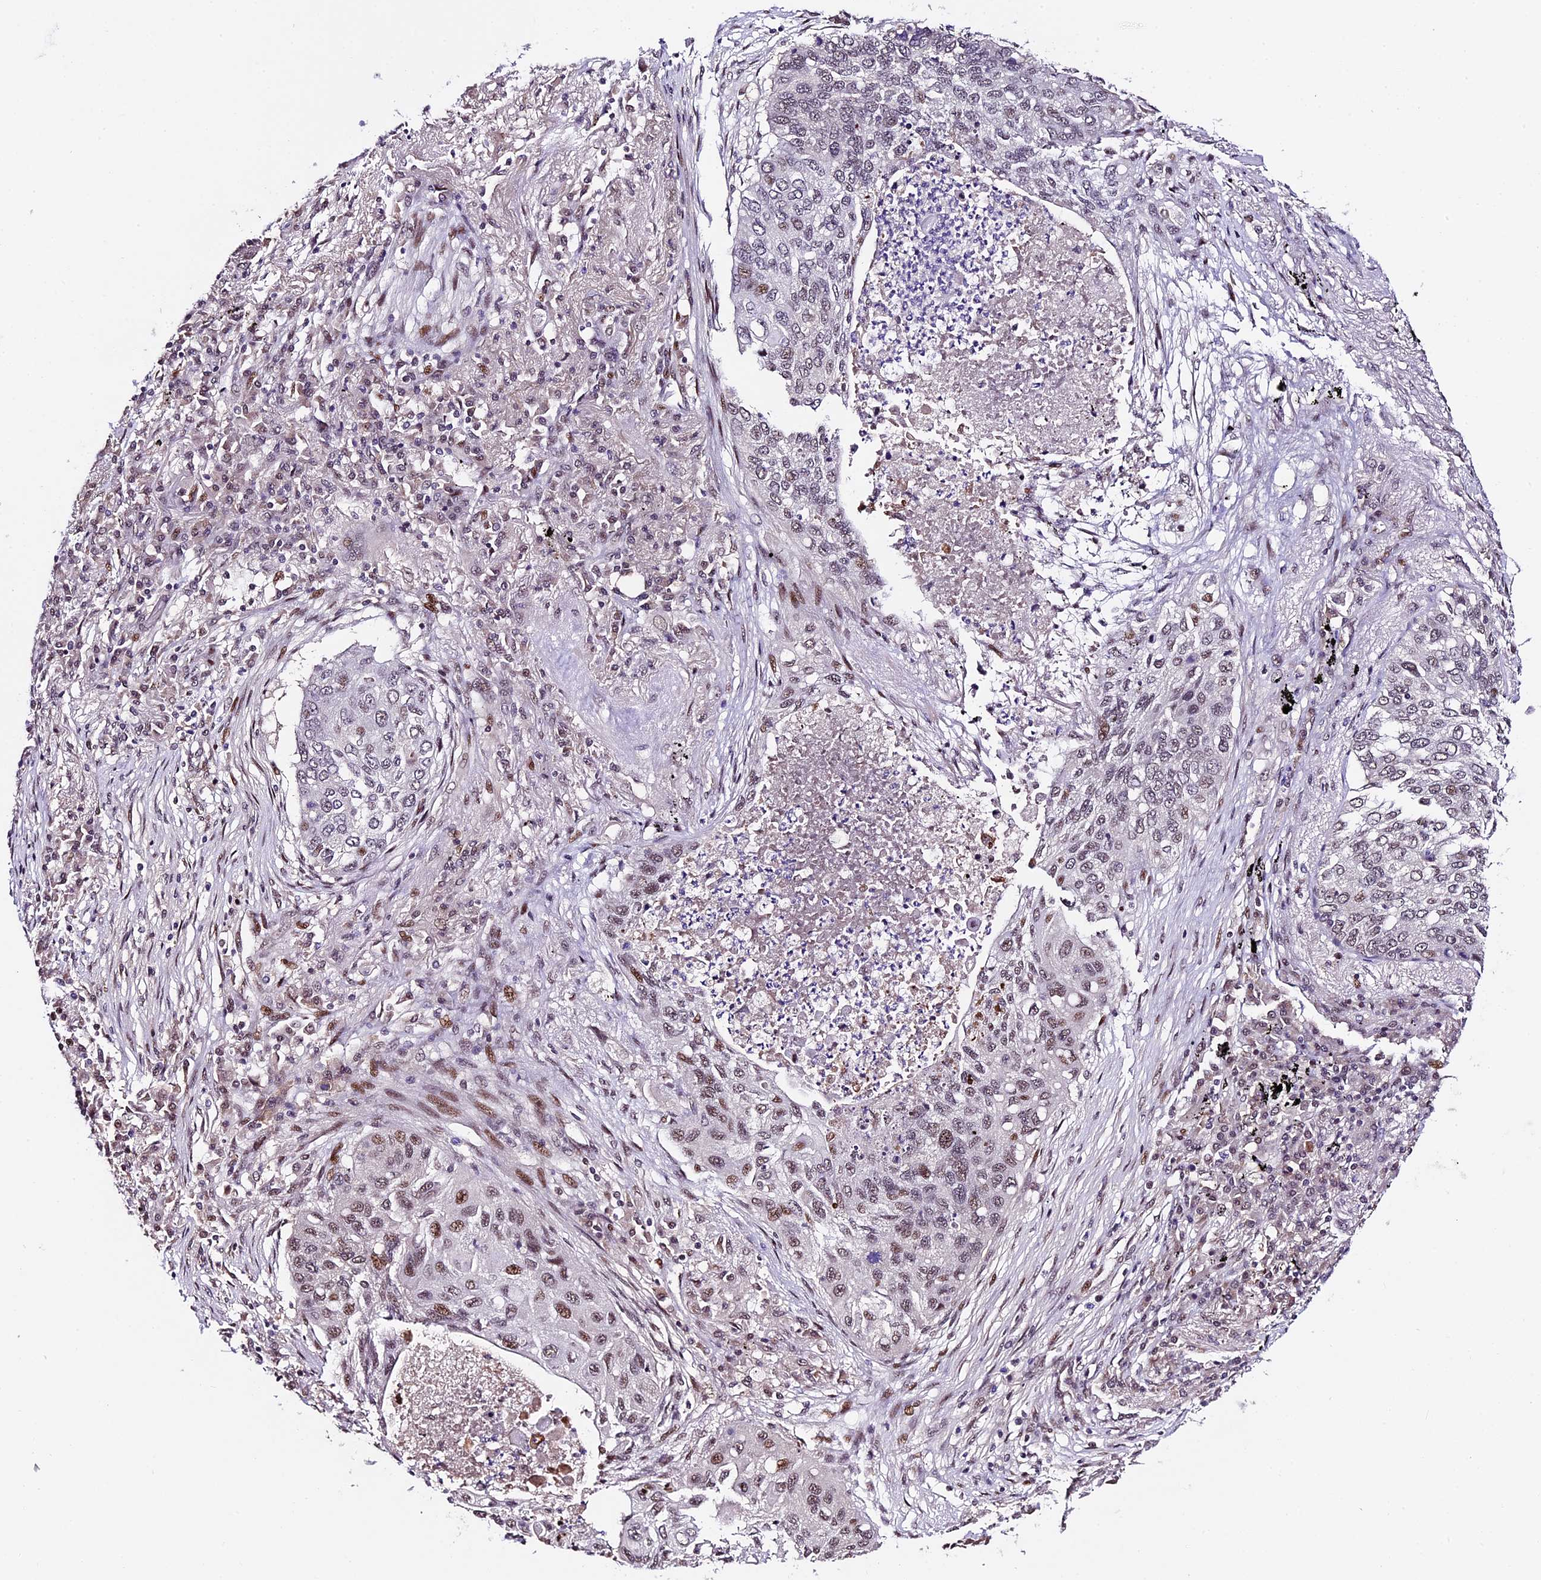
{"staining": {"intensity": "moderate", "quantity": "<25%", "location": "nuclear"}, "tissue": "lung cancer", "cell_type": "Tumor cells", "image_type": "cancer", "snomed": [{"axis": "morphology", "description": "Squamous cell carcinoma, NOS"}, {"axis": "topography", "description": "Lung"}], "caption": "Lung squamous cell carcinoma stained for a protein (brown) exhibits moderate nuclear positive staining in about <25% of tumor cells.", "gene": "TCP11L2", "patient": {"sex": "female", "age": 63}}